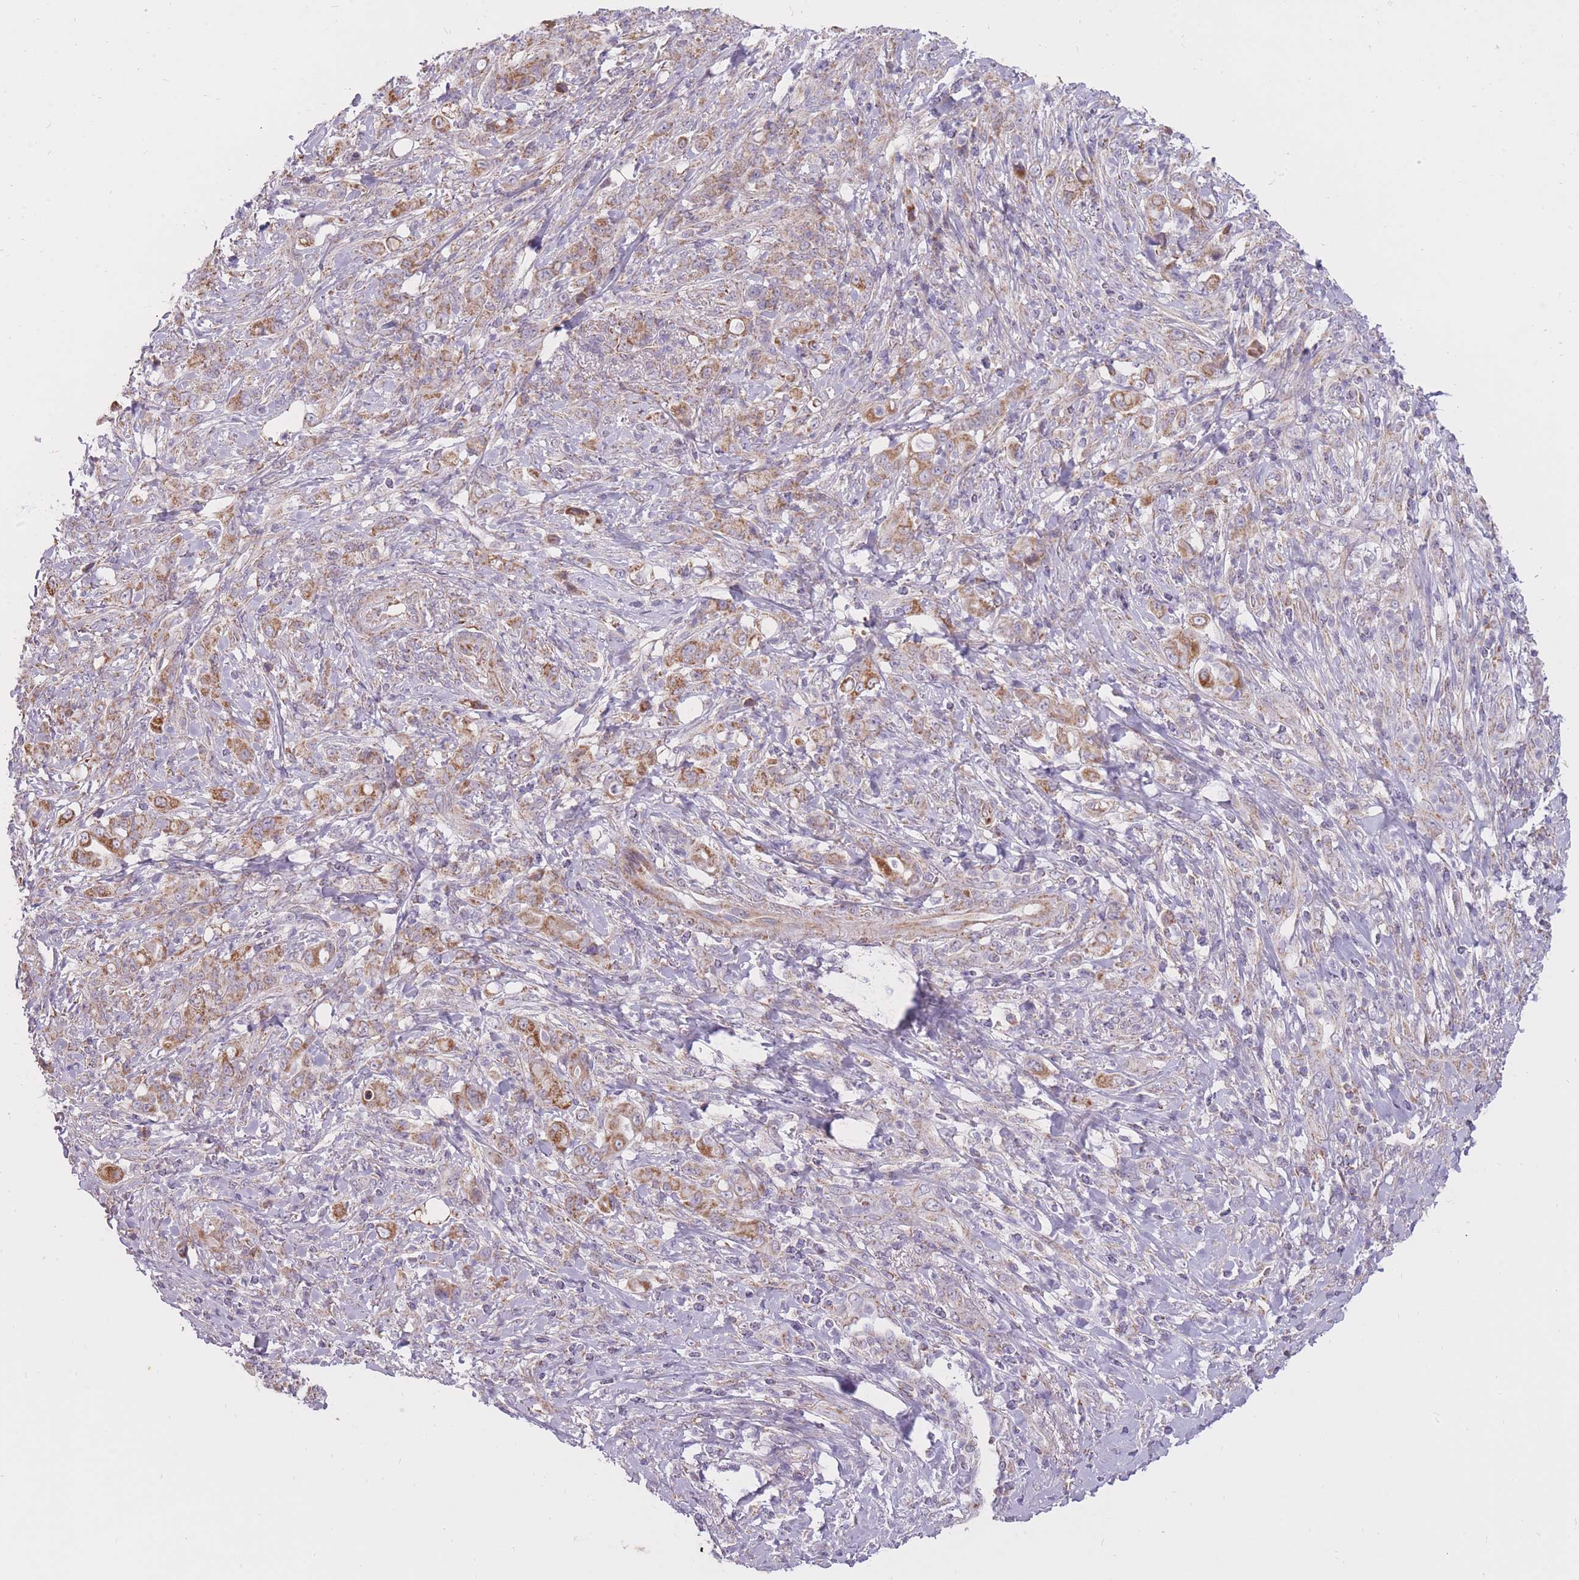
{"staining": {"intensity": "moderate", "quantity": ">75%", "location": "cytoplasmic/membranous"}, "tissue": "stomach cancer", "cell_type": "Tumor cells", "image_type": "cancer", "snomed": [{"axis": "morphology", "description": "Normal tissue, NOS"}, {"axis": "morphology", "description": "Adenocarcinoma, NOS"}, {"axis": "topography", "description": "Stomach"}], "caption": "A micrograph showing moderate cytoplasmic/membranous staining in about >75% of tumor cells in stomach cancer (adenocarcinoma), as visualized by brown immunohistochemical staining.", "gene": "LIN7C", "patient": {"sex": "female", "age": 79}}